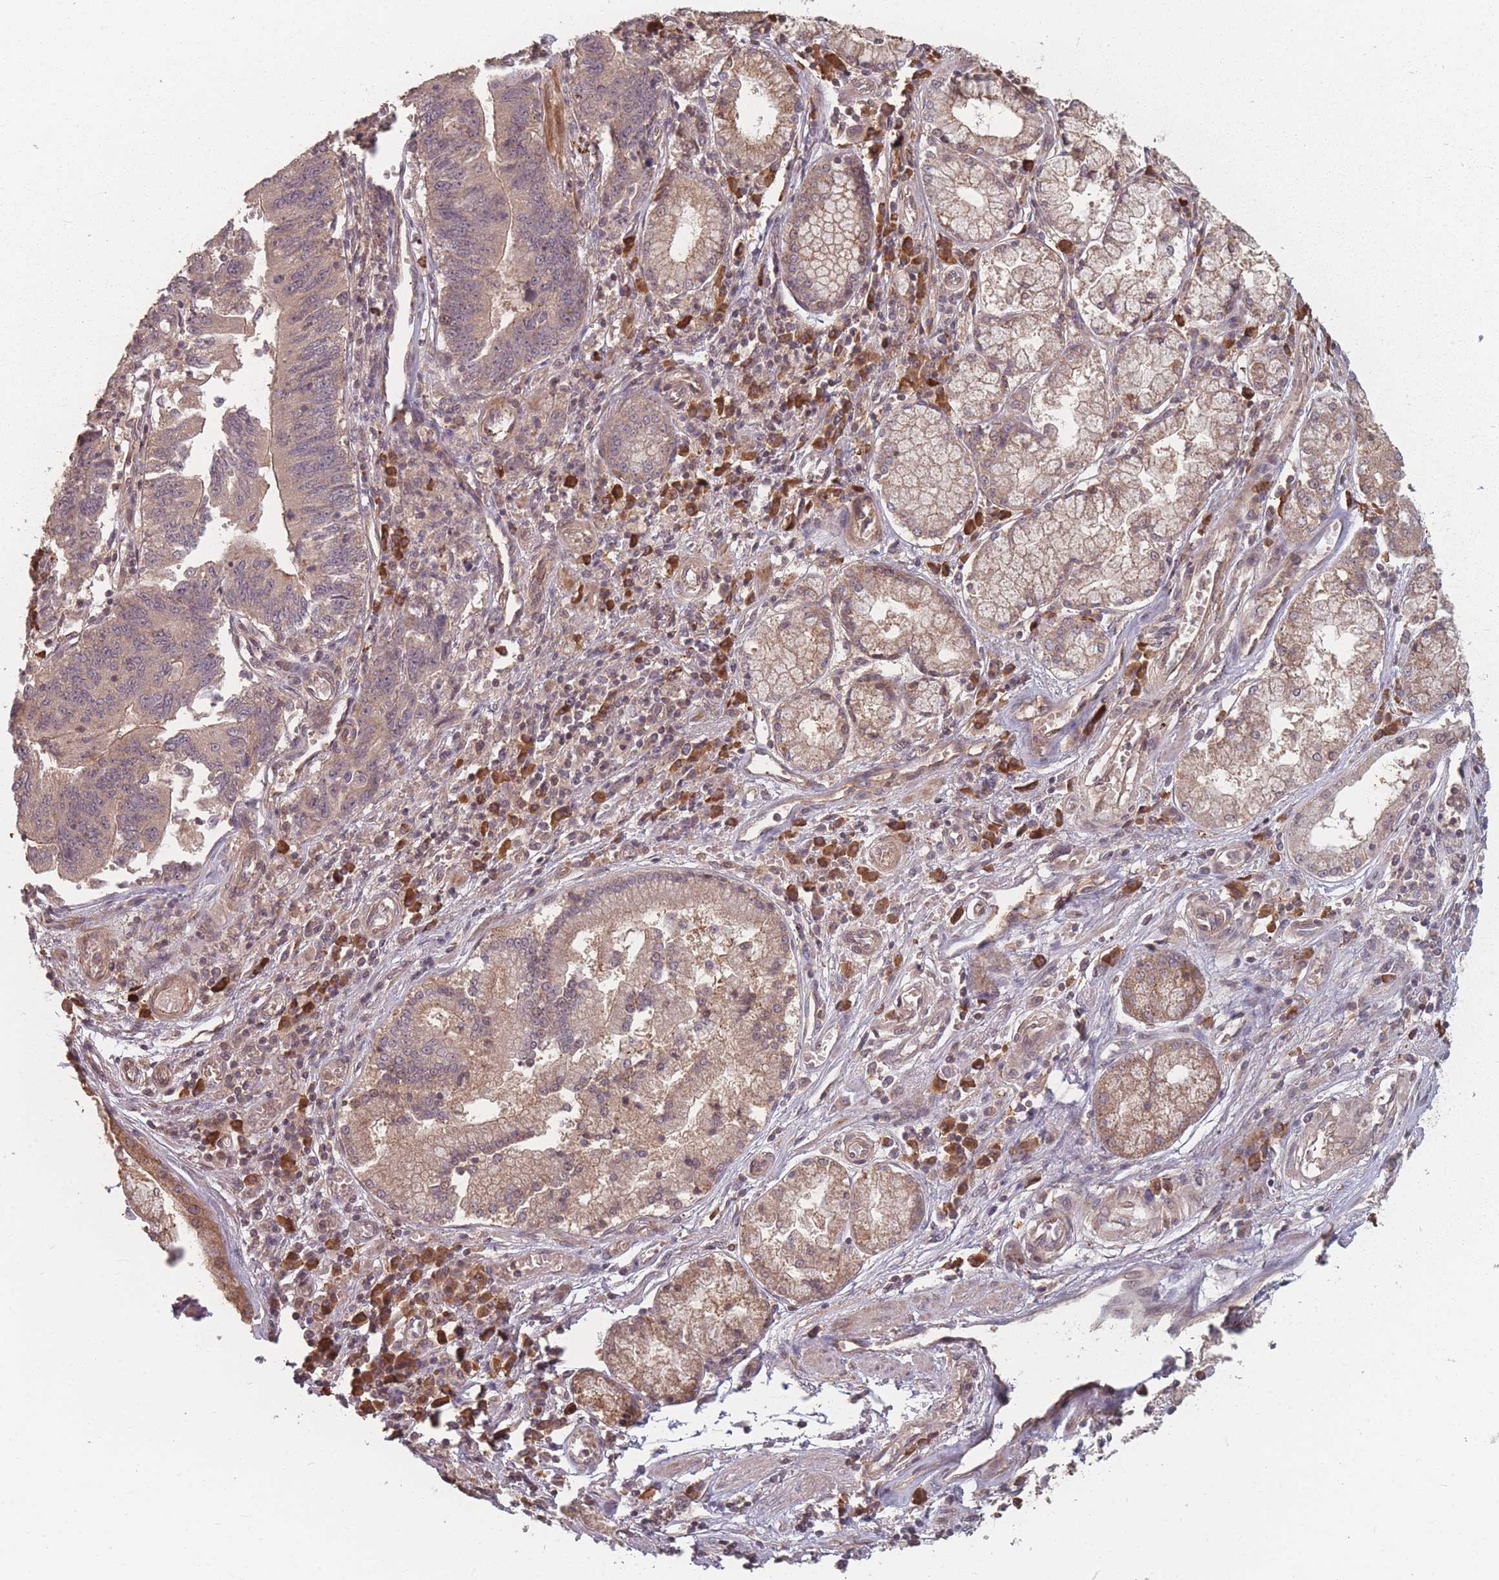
{"staining": {"intensity": "moderate", "quantity": "25%-75%", "location": "cytoplasmic/membranous"}, "tissue": "stomach cancer", "cell_type": "Tumor cells", "image_type": "cancer", "snomed": [{"axis": "morphology", "description": "Adenocarcinoma, NOS"}, {"axis": "topography", "description": "Stomach"}], "caption": "Immunohistochemical staining of human stomach adenocarcinoma demonstrates moderate cytoplasmic/membranous protein staining in about 25%-75% of tumor cells.", "gene": "HAGH", "patient": {"sex": "male", "age": 59}}